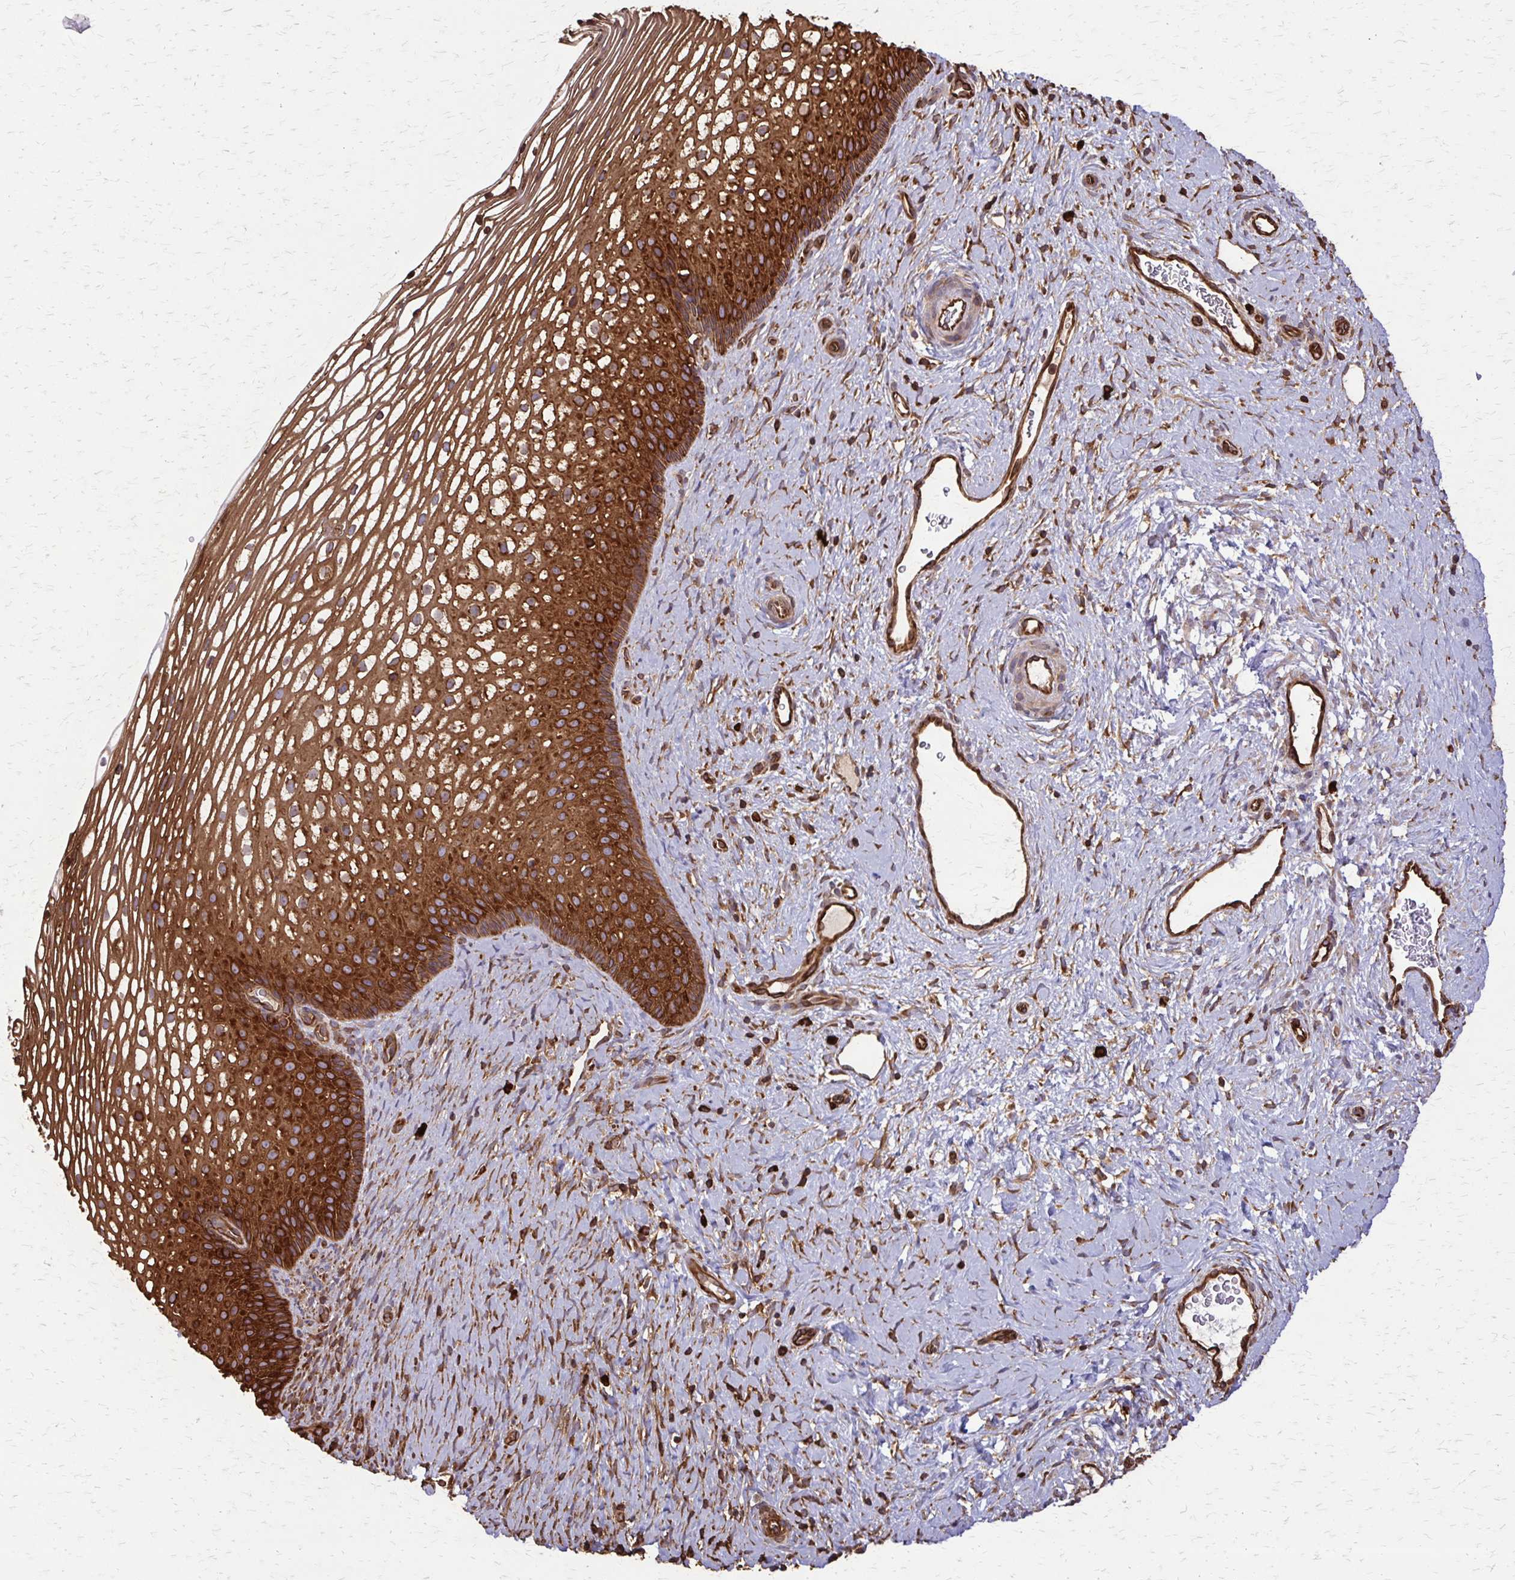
{"staining": {"intensity": "strong", "quantity": ">75%", "location": "cytoplasmic/membranous"}, "tissue": "cervix", "cell_type": "Squamous epithelial cells", "image_type": "normal", "snomed": [{"axis": "morphology", "description": "Normal tissue, NOS"}, {"axis": "topography", "description": "Cervix"}], "caption": "Brown immunohistochemical staining in unremarkable human cervix exhibits strong cytoplasmic/membranous positivity in about >75% of squamous epithelial cells.", "gene": "EEF2", "patient": {"sex": "female", "age": 34}}